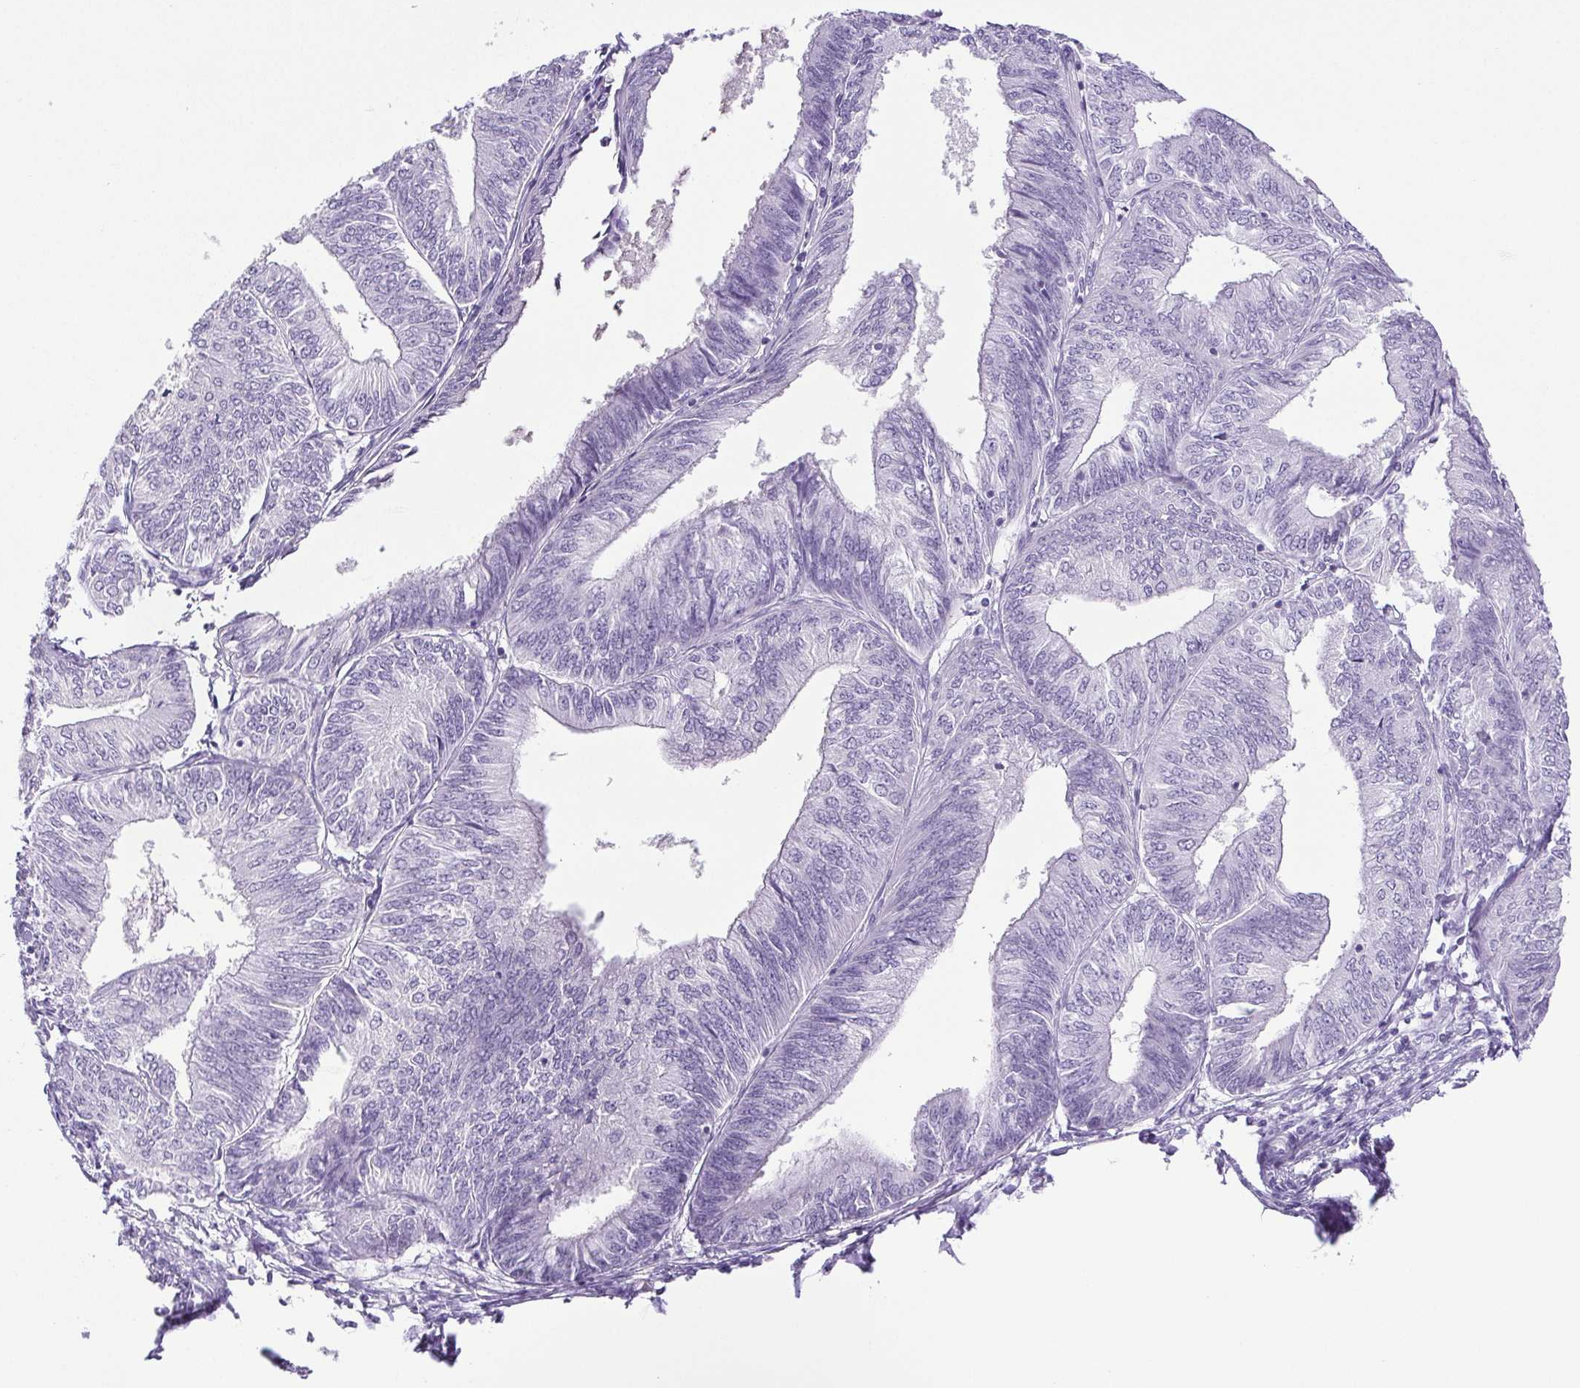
{"staining": {"intensity": "negative", "quantity": "none", "location": "none"}, "tissue": "endometrial cancer", "cell_type": "Tumor cells", "image_type": "cancer", "snomed": [{"axis": "morphology", "description": "Adenocarcinoma, NOS"}, {"axis": "topography", "description": "Endometrium"}], "caption": "High power microscopy histopathology image of an IHC photomicrograph of endometrial adenocarcinoma, revealing no significant staining in tumor cells. (Immunohistochemistry (ihc), brightfield microscopy, high magnification).", "gene": "HLA-G", "patient": {"sex": "female", "age": 58}}